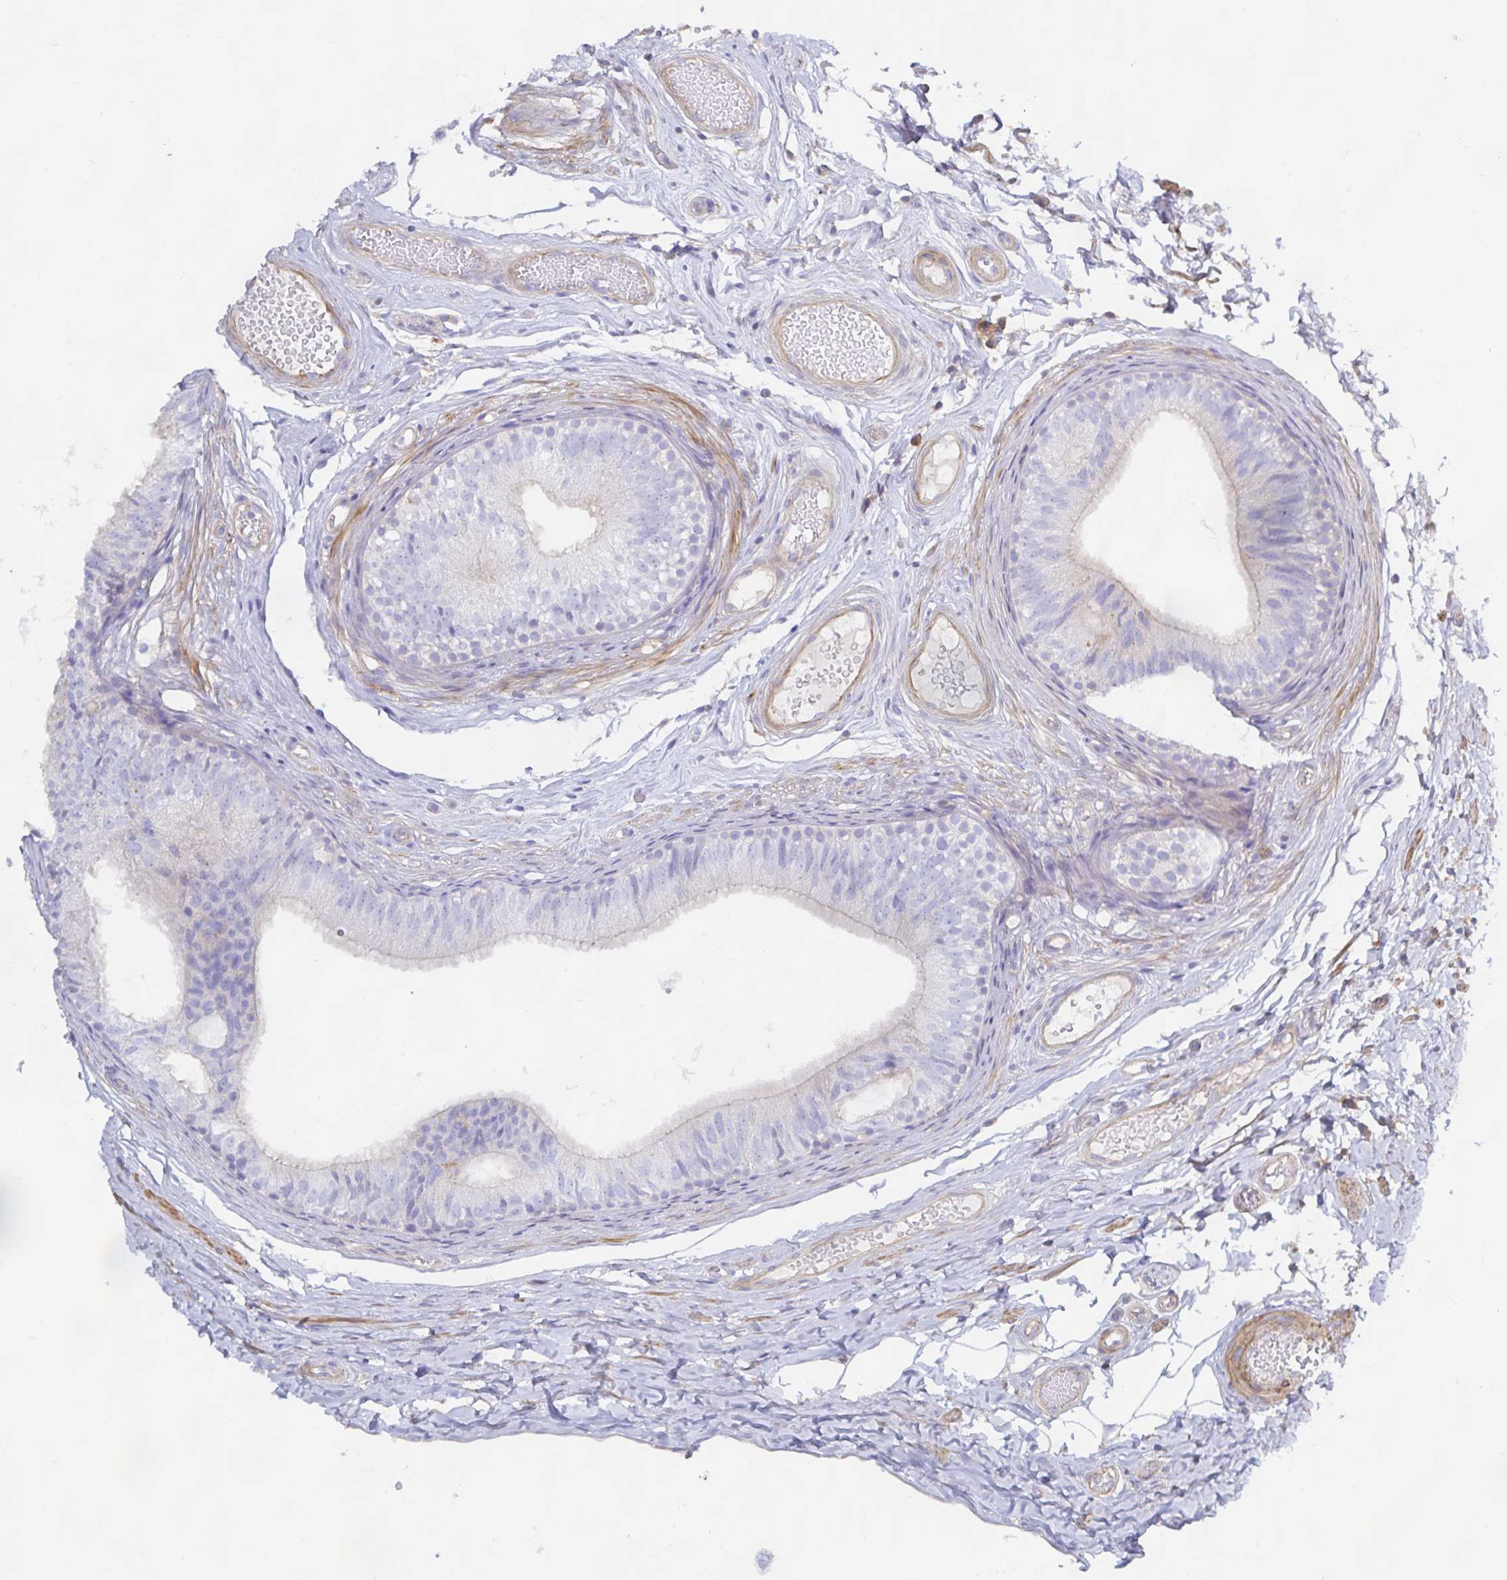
{"staining": {"intensity": "negative", "quantity": "none", "location": "none"}, "tissue": "epididymis", "cell_type": "Glandular cells", "image_type": "normal", "snomed": [{"axis": "morphology", "description": "Normal tissue, NOS"}, {"axis": "morphology", "description": "Seminoma, NOS"}, {"axis": "topography", "description": "Testis"}, {"axis": "topography", "description": "Epididymis"}], "caption": "Immunohistochemical staining of unremarkable human epididymis displays no significant positivity in glandular cells.", "gene": "METTL22", "patient": {"sex": "male", "age": 34}}